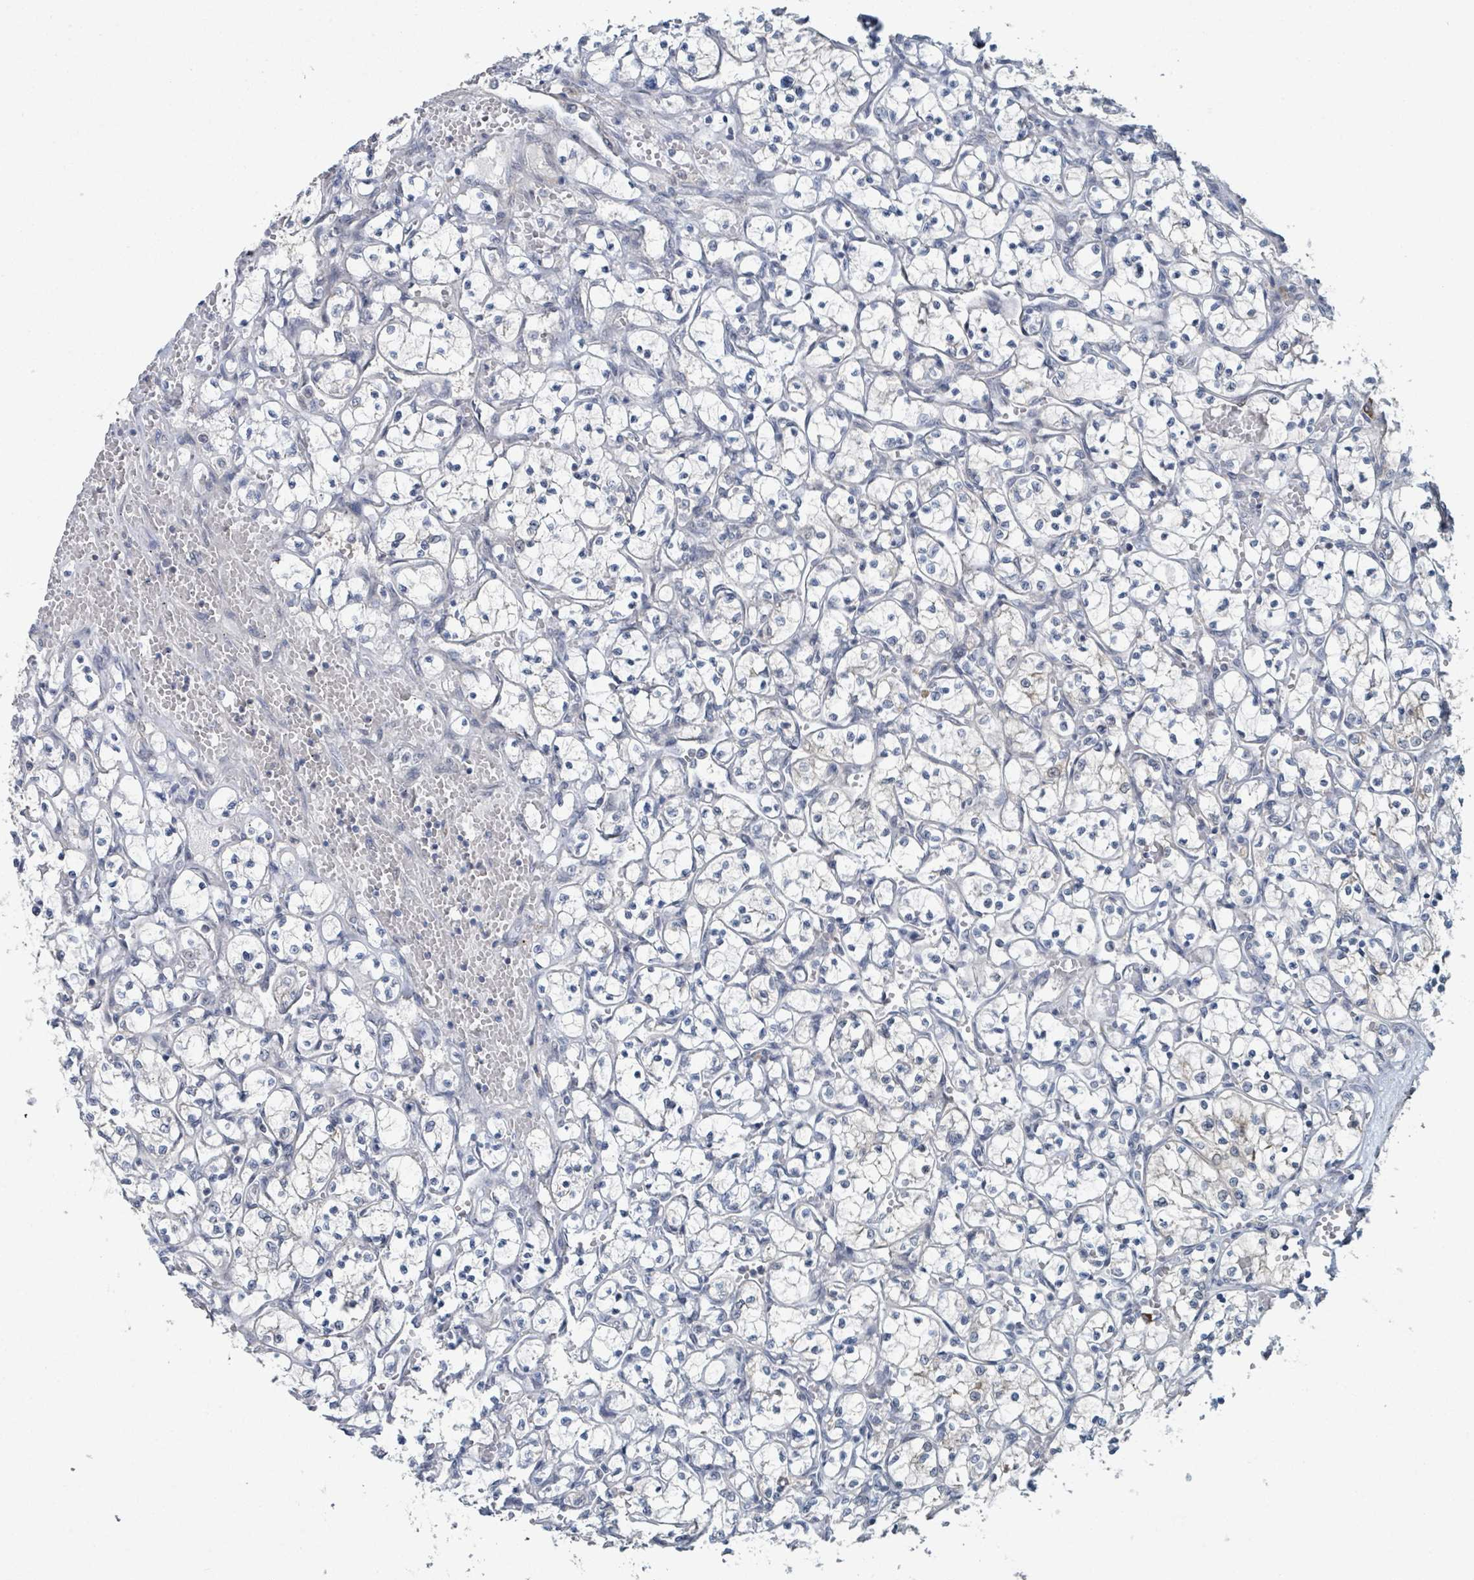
{"staining": {"intensity": "weak", "quantity": "<25%", "location": "cytoplasmic/membranous"}, "tissue": "renal cancer", "cell_type": "Tumor cells", "image_type": "cancer", "snomed": [{"axis": "morphology", "description": "Adenocarcinoma, NOS"}, {"axis": "topography", "description": "Kidney"}], "caption": "Human renal adenocarcinoma stained for a protein using immunohistochemistry displays no expression in tumor cells.", "gene": "ANKRD55", "patient": {"sex": "female", "age": 69}}